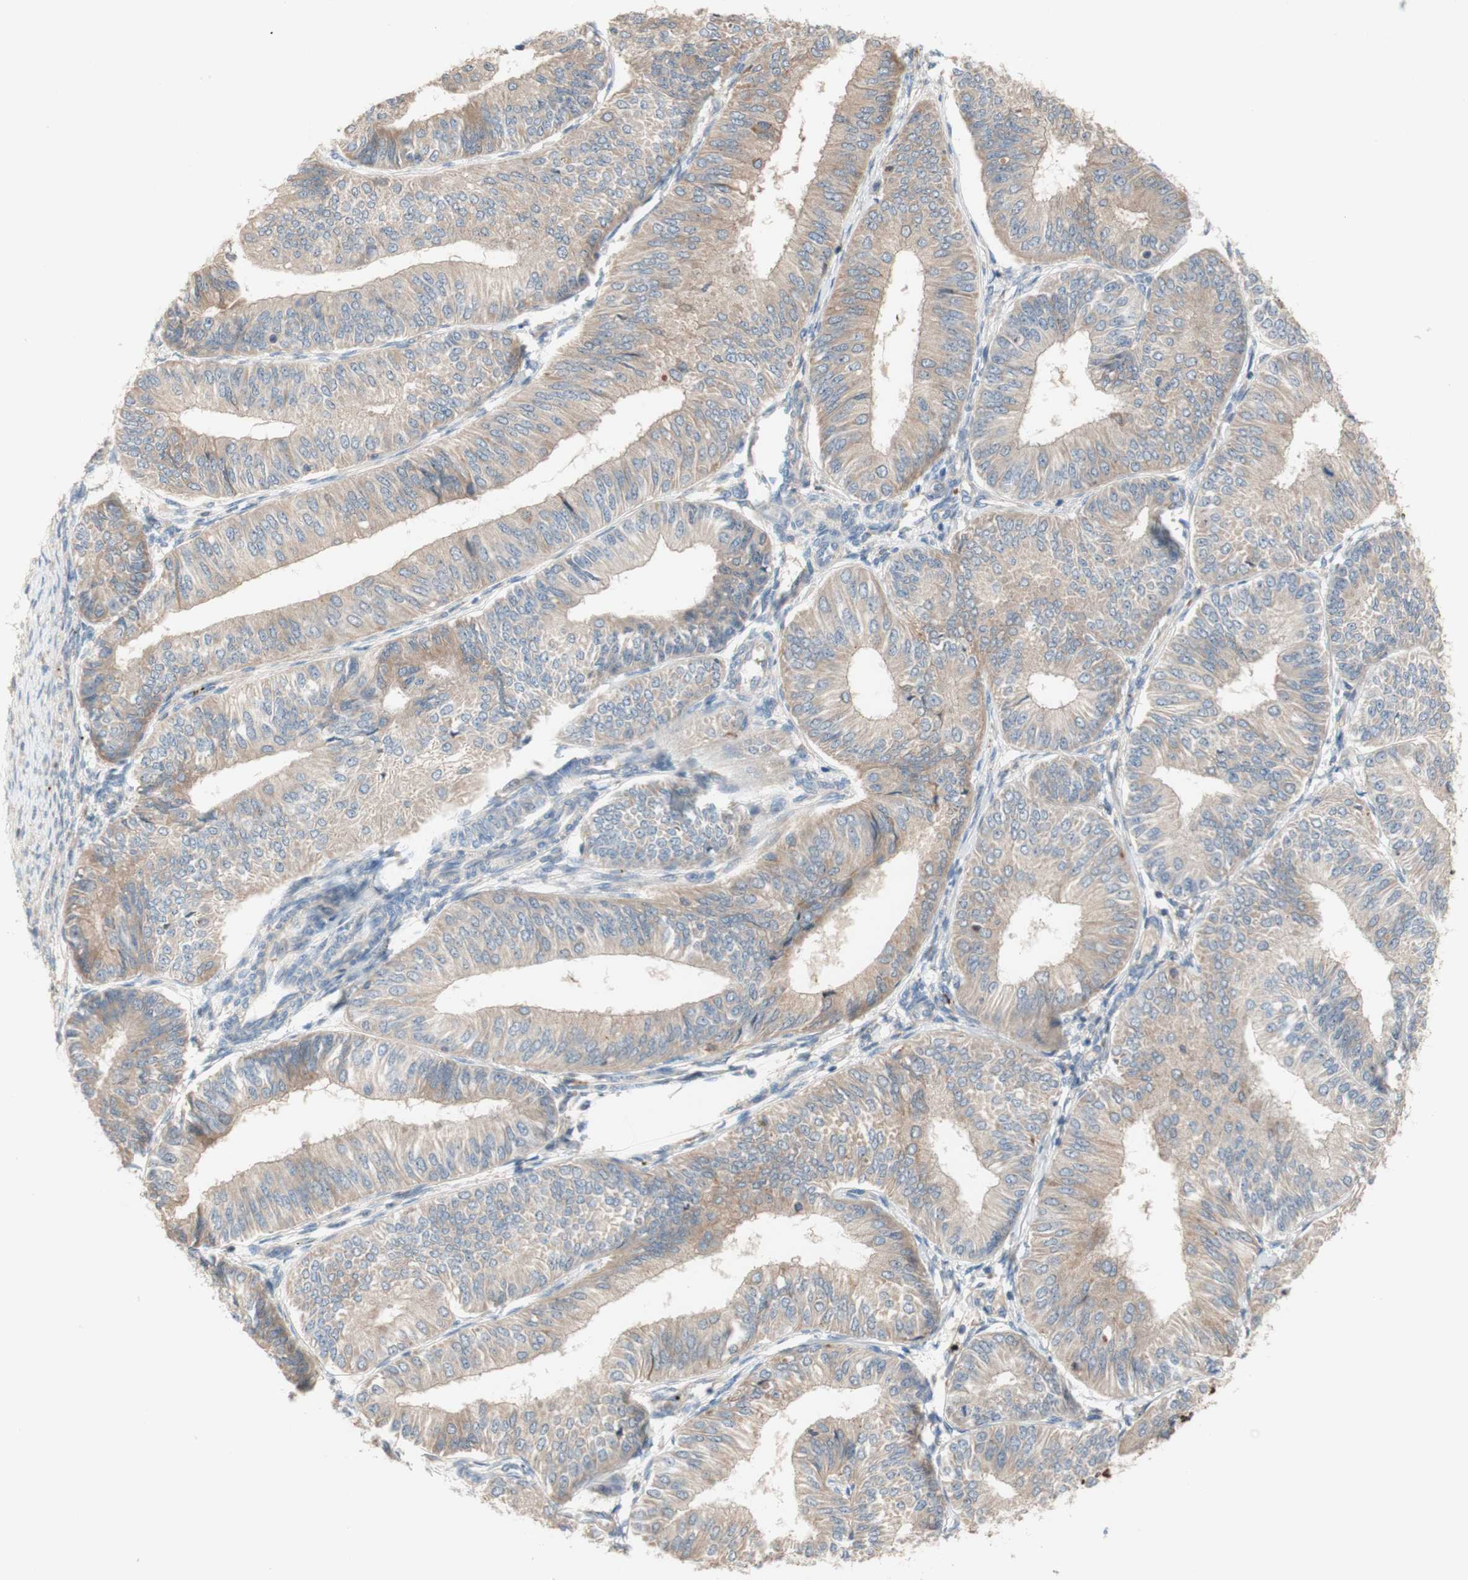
{"staining": {"intensity": "weak", "quantity": ">75%", "location": "cytoplasmic/membranous"}, "tissue": "endometrial cancer", "cell_type": "Tumor cells", "image_type": "cancer", "snomed": [{"axis": "morphology", "description": "Adenocarcinoma, NOS"}, {"axis": "topography", "description": "Endometrium"}], "caption": "Endometrial cancer (adenocarcinoma) stained for a protein demonstrates weak cytoplasmic/membranous positivity in tumor cells.", "gene": "PTPN21", "patient": {"sex": "female", "age": 58}}